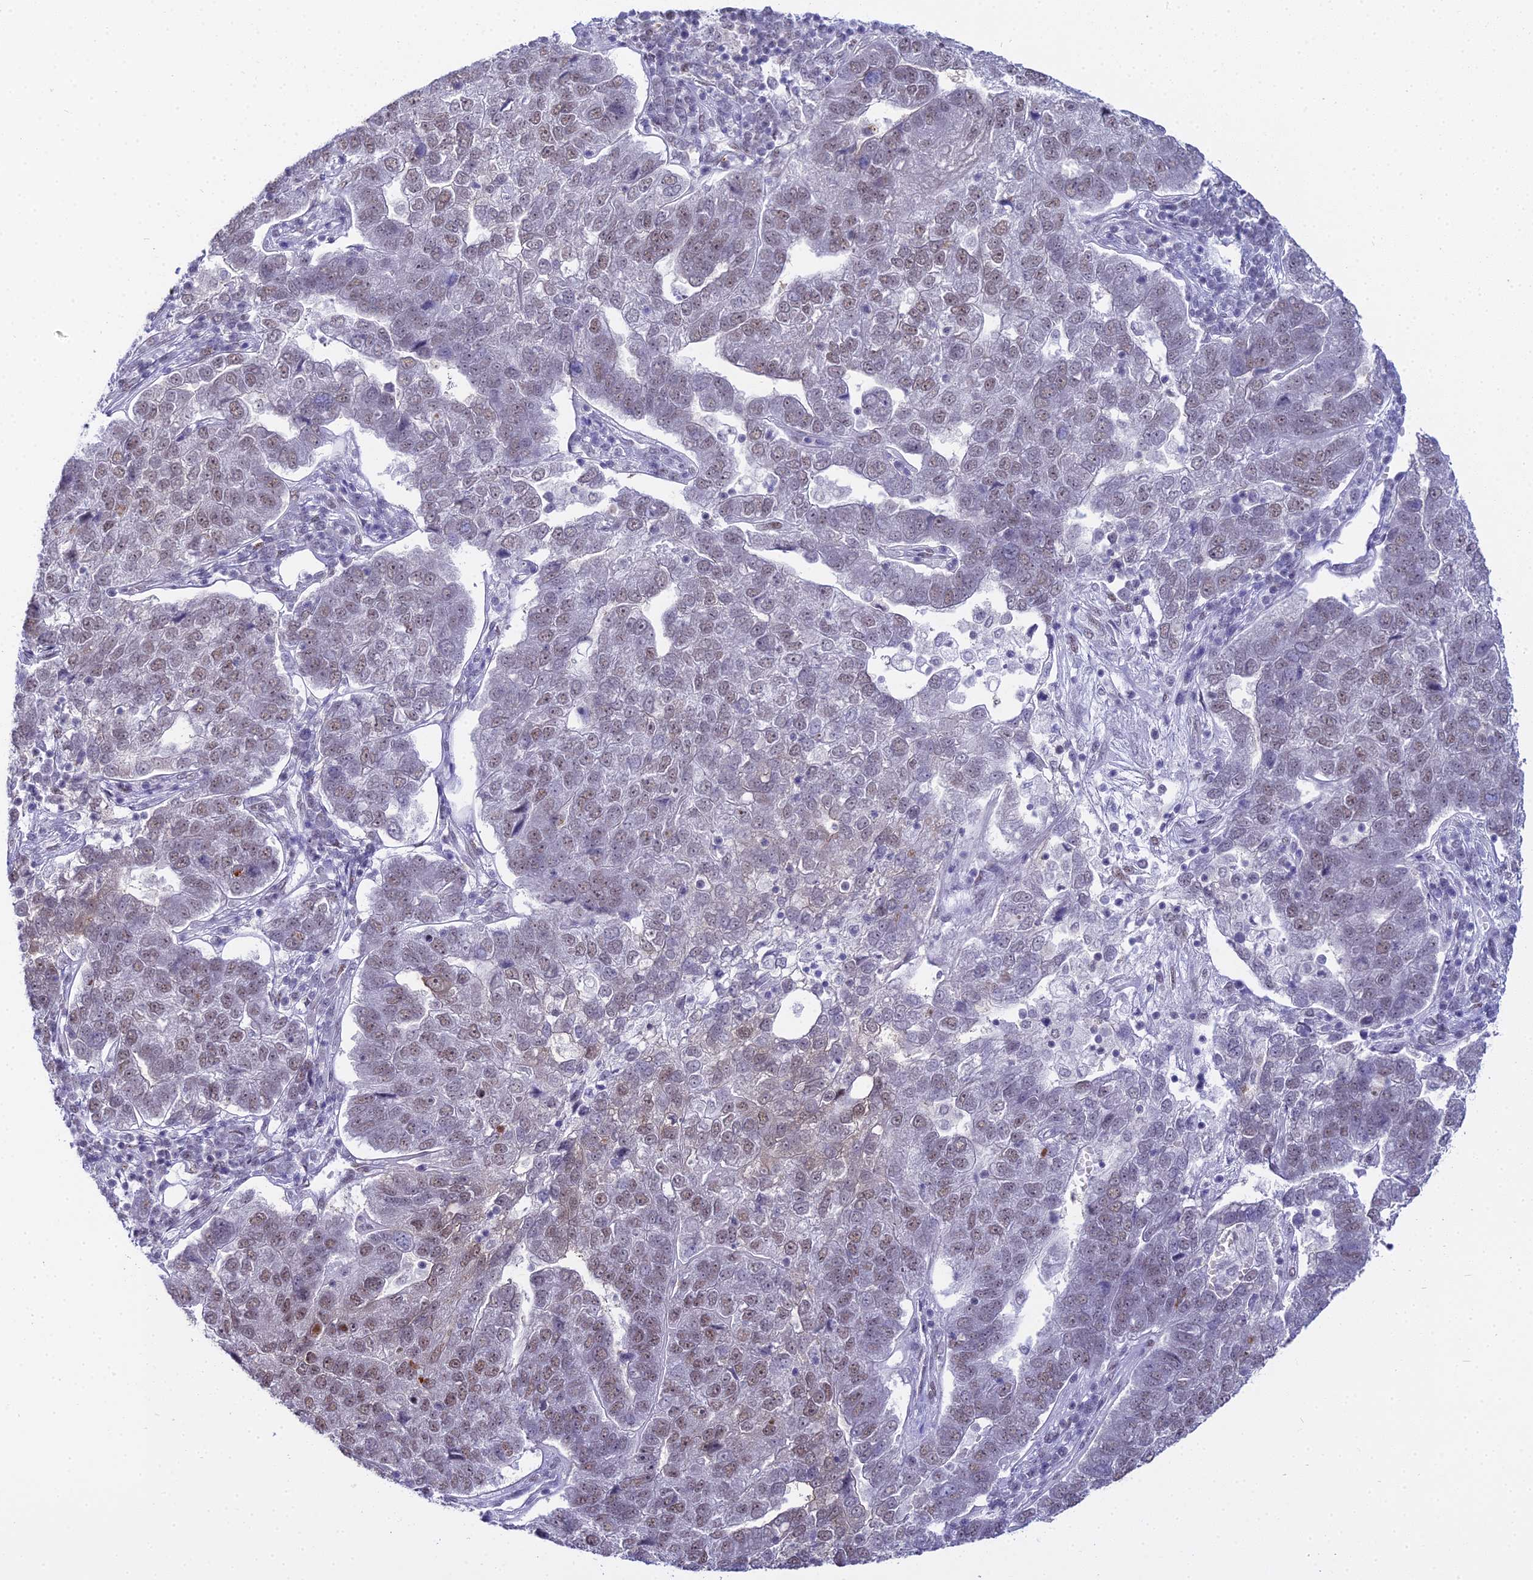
{"staining": {"intensity": "moderate", "quantity": "25%-75%", "location": "nuclear"}, "tissue": "pancreatic cancer", "cell_type": "Tumor cells", "image_type": "cancer", "snomed": [{"axis": "morphology", "description": "Adenocarcinoma, NOS"}, {"axis": "topography", "description": "Pancreas"}], "caption": "The immunohistochemical stain highlights moderate nuclear staining in tumor cells of pancreatic adenocarcinoma tissue.", "gene": "RBM12", "patient": {"sex": "female", "age": 61}}